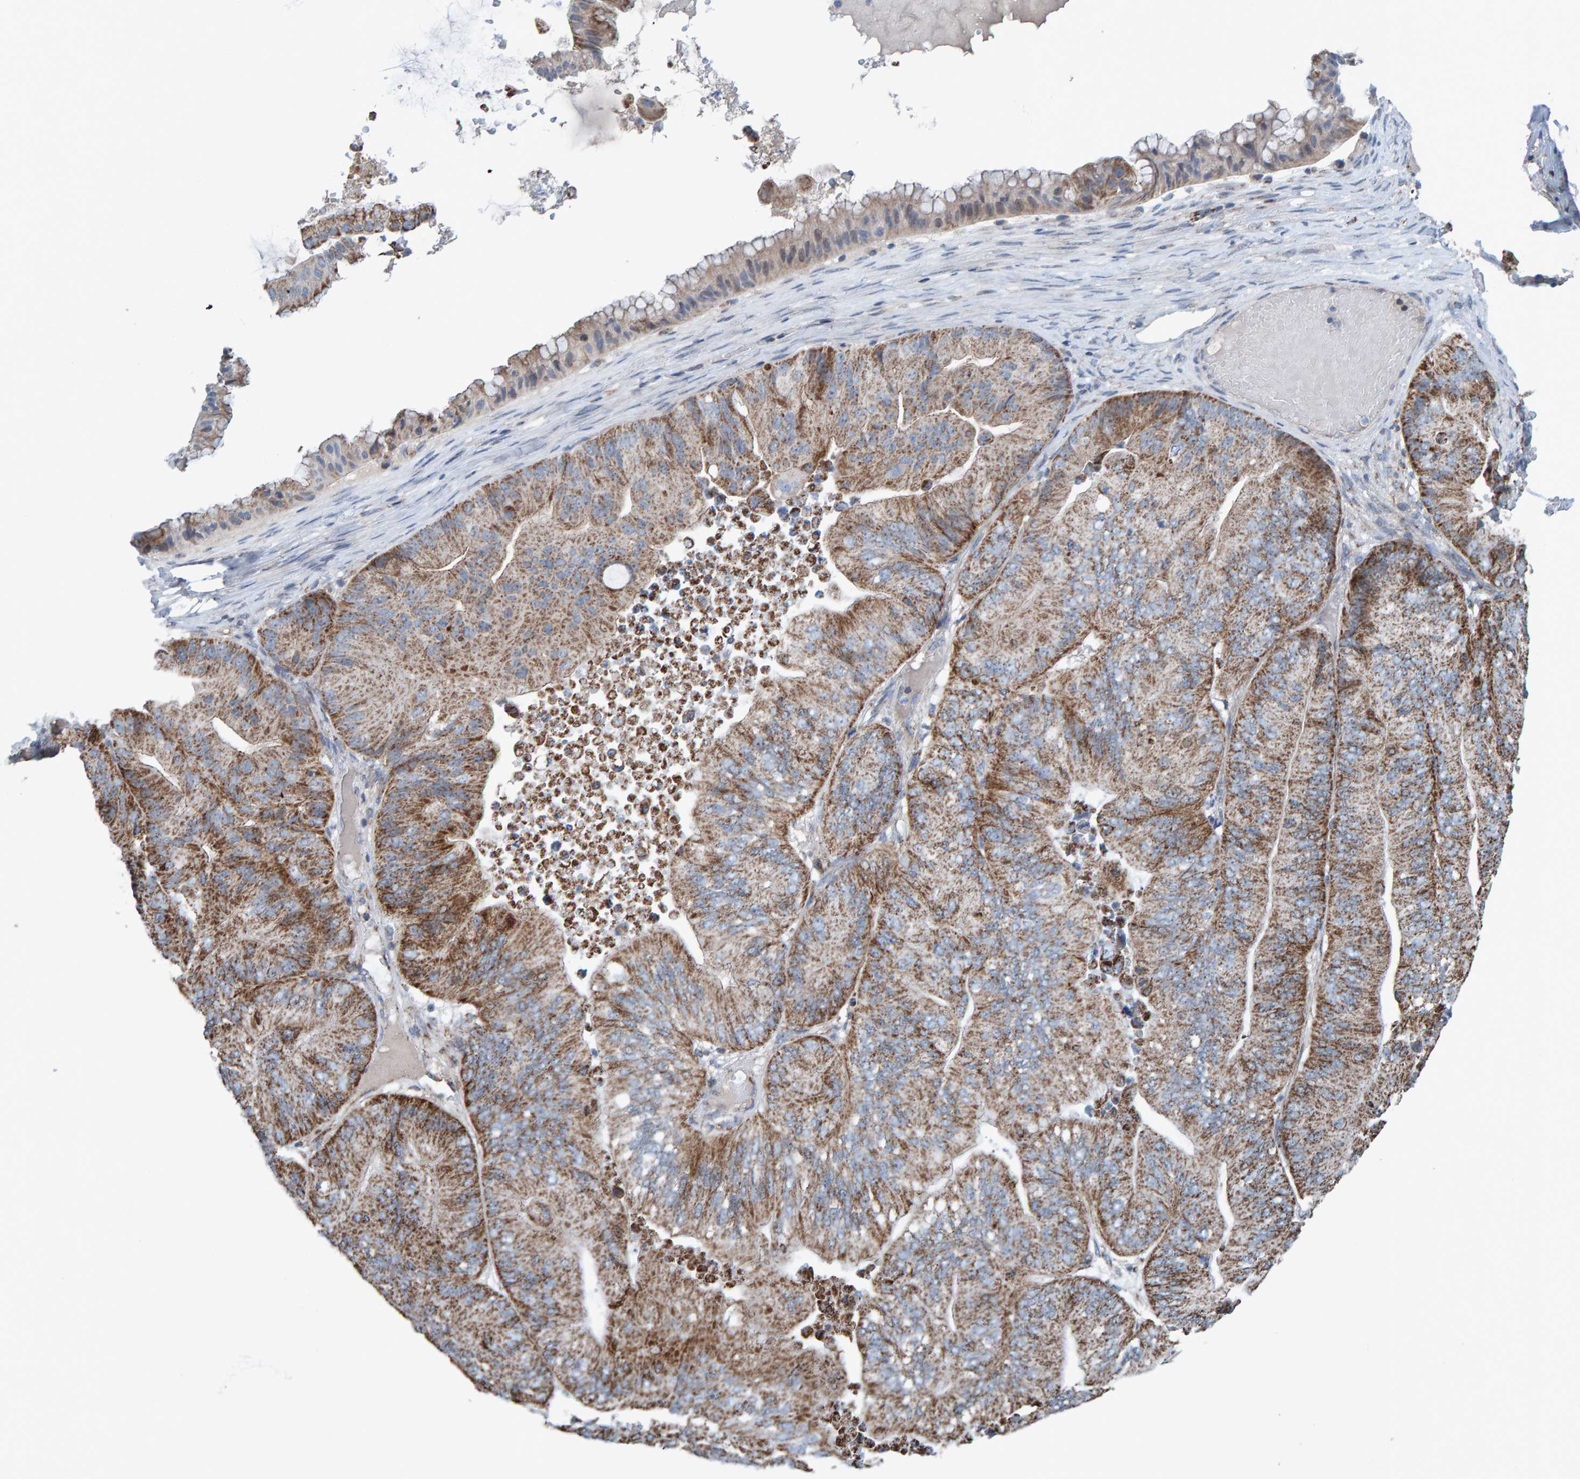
{"staining": {"intensity": "moderate", "quantity": ">75%", "location": "cytoplasmic/membranous"}, "tissue": "ovarian cancer", "cell_type": "Tumor cells", "image_type": "cancer", "snomed": [{"axis": "morphology", "description": "Cystadenocarcinoma, mucinous, NOS"}, {"axis": "topography", "description": "Ovary"}], "caption": "Brown immunohistochemical staining in ovarian mucinous cystadenocarcinoma exhibits moderate cytoplasmic/membranous staining in about >75% of tumor cells.", "gene": "ZNF48", "patient": {"sex": "female", "age": 61}}